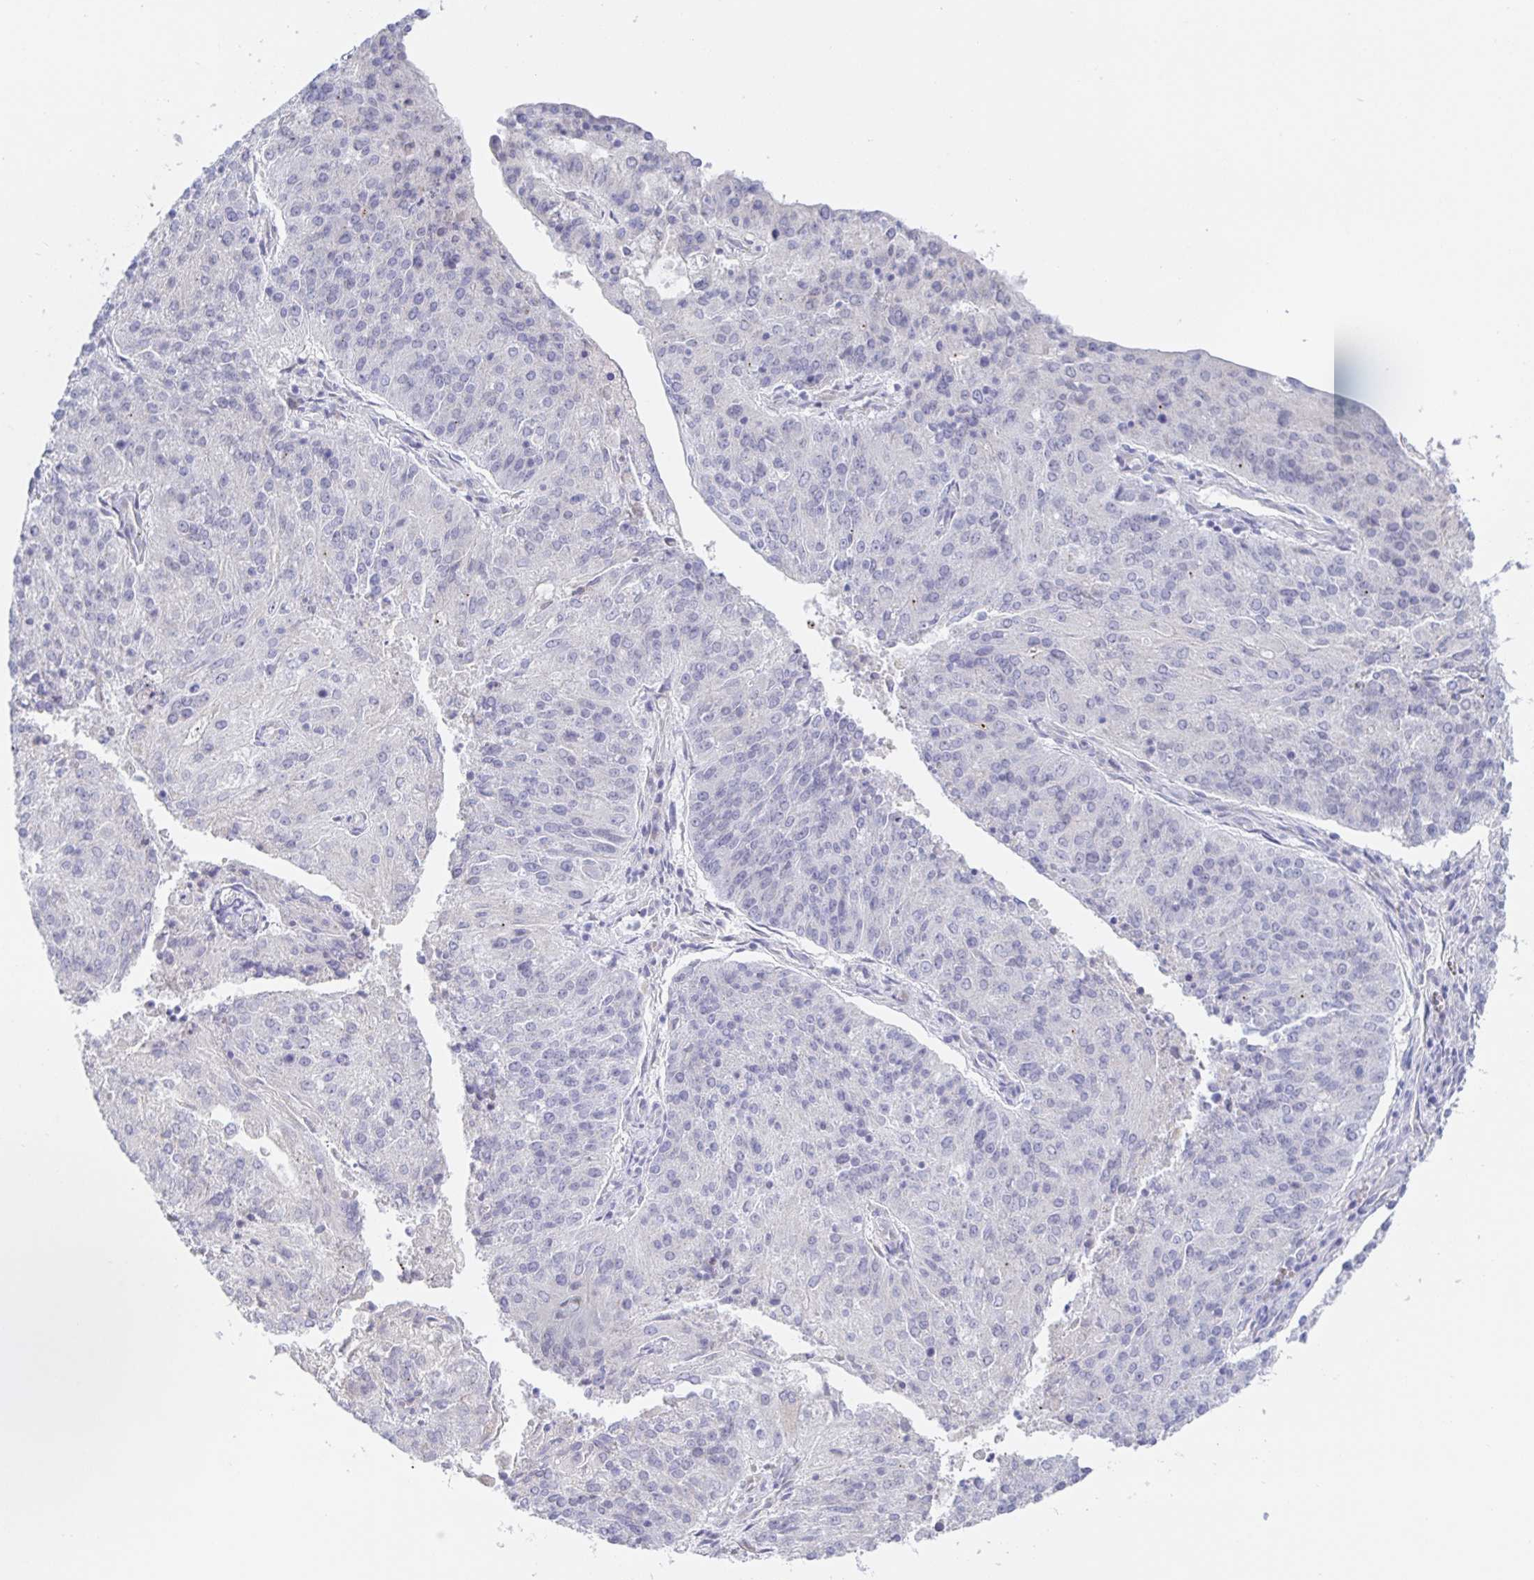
{"staining": {"intensity": "negative", "quantity": "none", "location": "none"}, "tissue": "endometrial cancer", "cell_type": "Tumor cells", "image_type": "cancer", "snomed": [{"axis": "morphology", "description": "Adenocarcinoma, NOS"}, {"axis": "topography", "description": "Endometrium"}], "caption": "A histopathology image of endometrial cancer (adenocarcinoma) stained for a protein demonstrates no brown staining in tumor cells.", "gene": "SIAH3", "patient": {"sex": "female", "age": 82}}